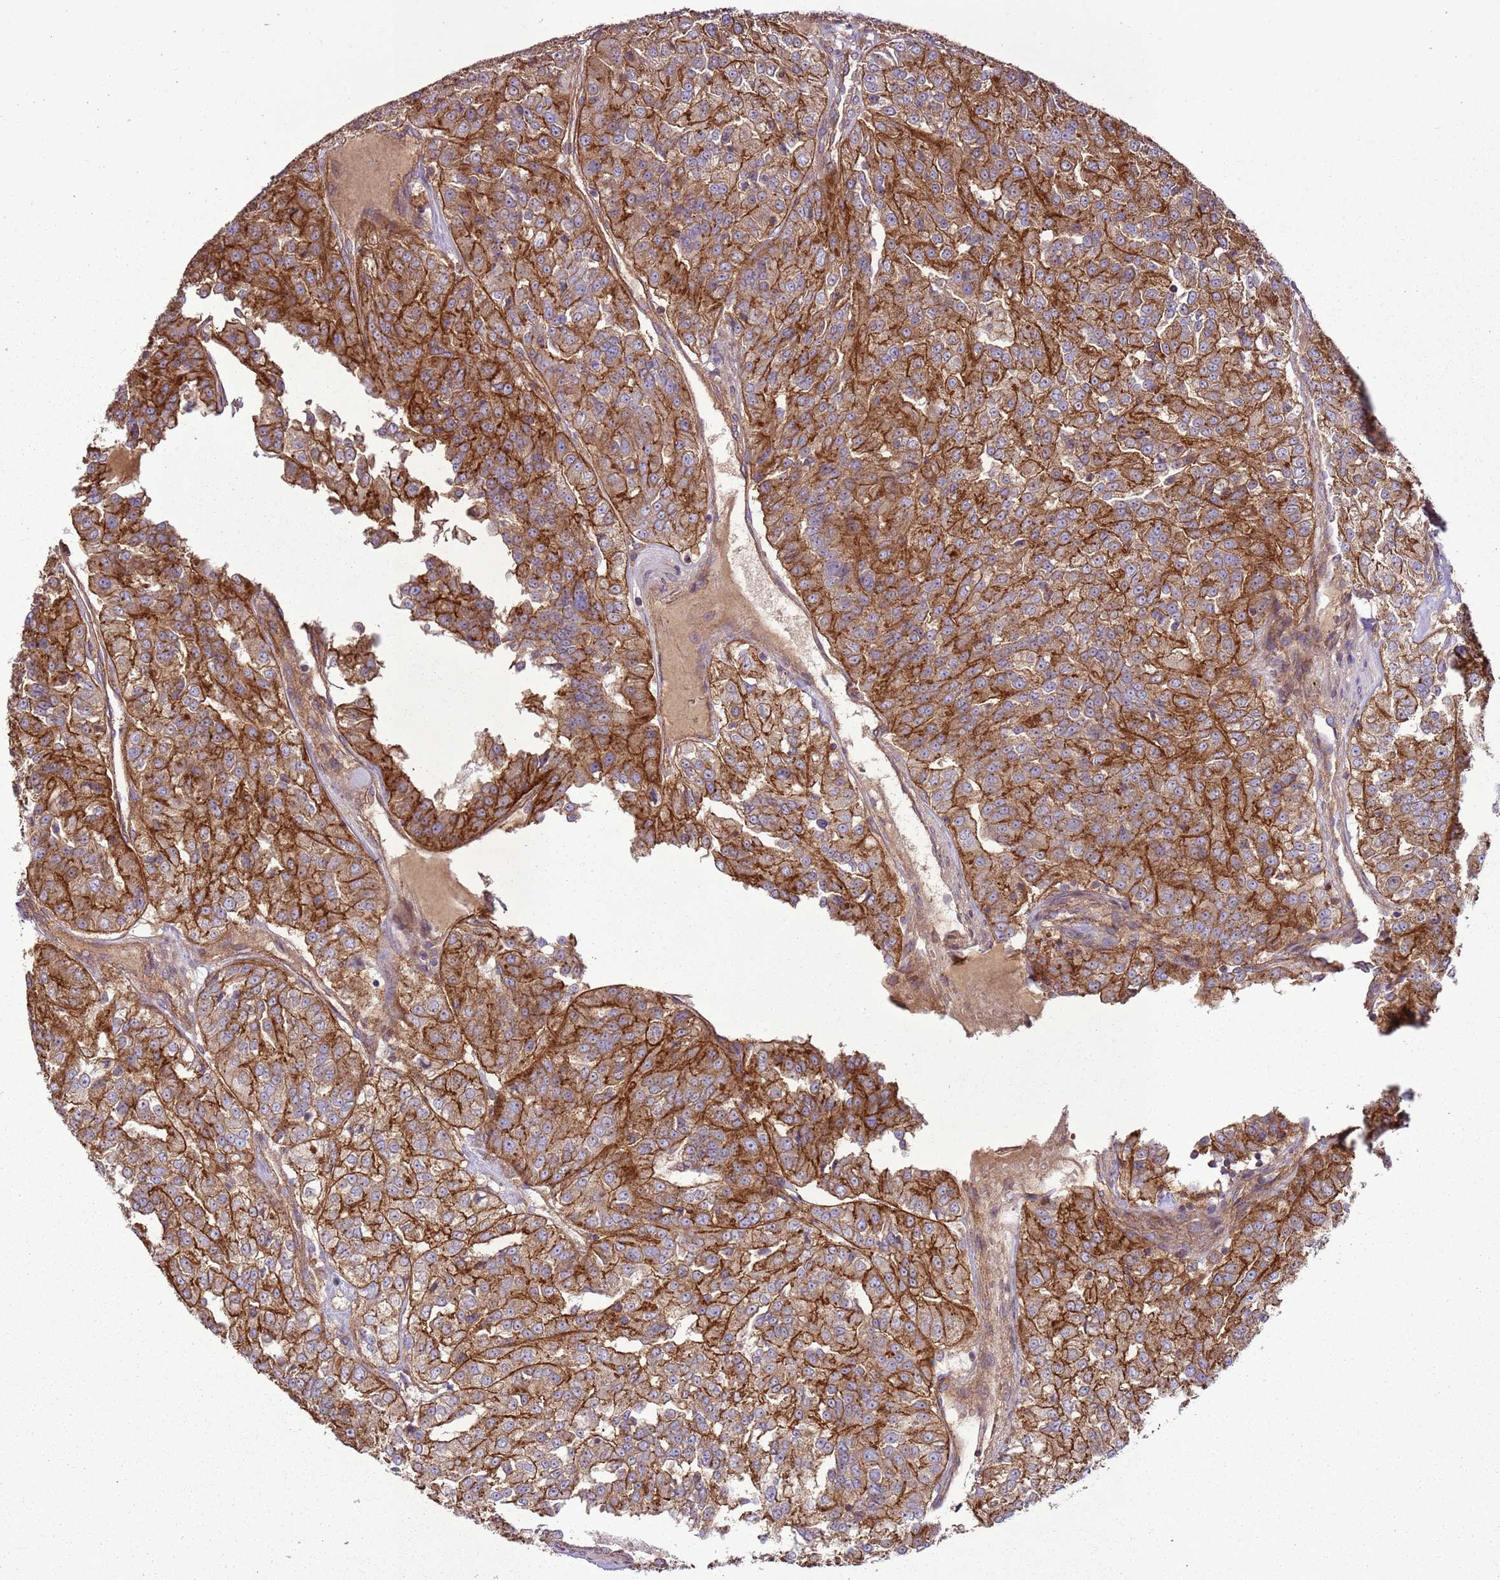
{"staining": {"intensity": "strong", "quantity": ">75%", "location": "cytoplasmic/membranous"}, "tissue": "renal cancer", "cell_type": "Tumor cells", "image_type": "cancer", "snomed": [{"axis": "morphology", "description": "Adenocarcinoma, NOS"}, {"axis": "topography", "description": "Kidney"}], "caption": "Brown immunohistochemical staining in renal cancer shows strong cytoplasmic/membranous expression in approximately >75% of tumor cells.", "gene": "ANKRD24", "patient": {"sex": "female", "age": 63}}